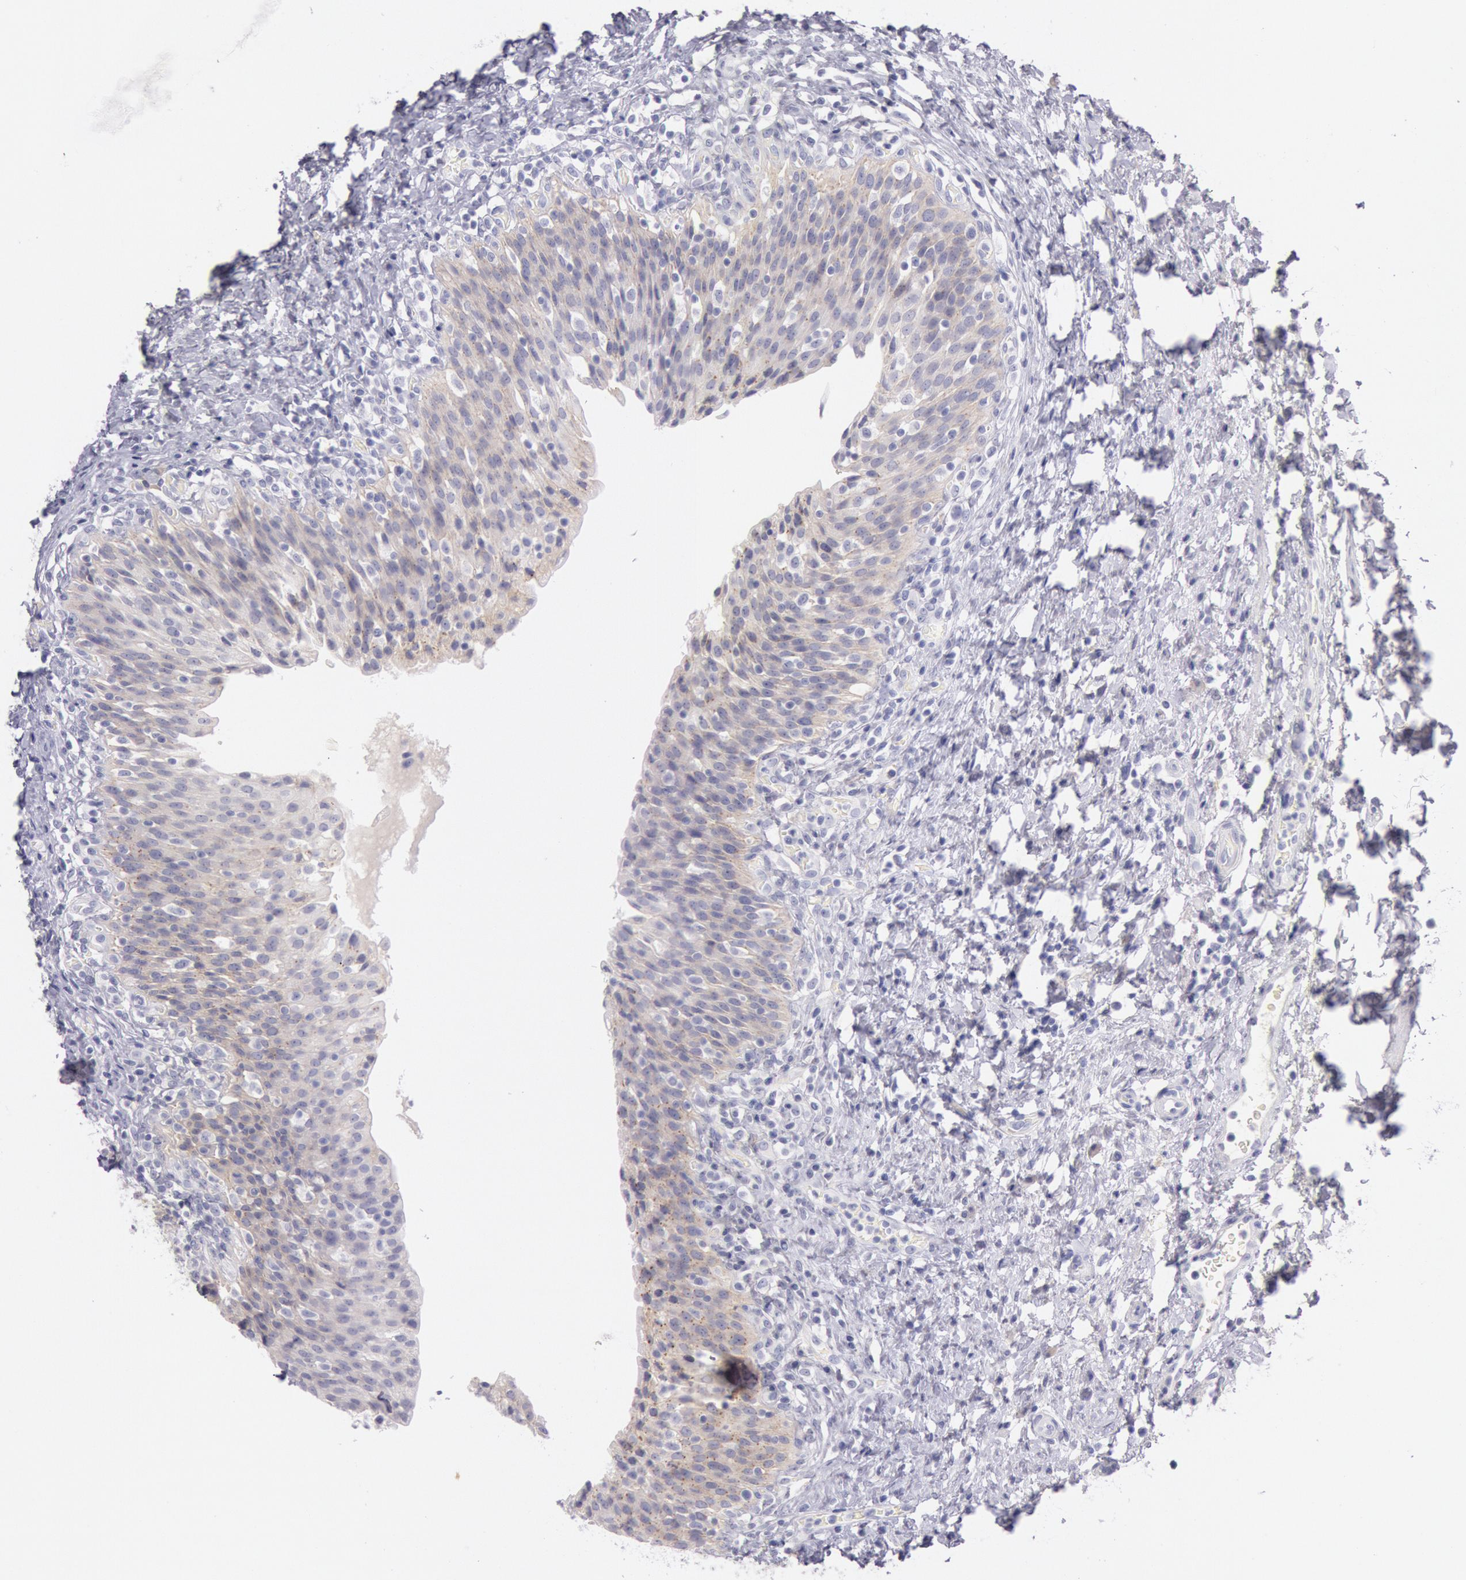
{"staining": {"intensity": "weak", "quantity": "25%-75%", "location": "cytoplasmic/membranous"}, "tissue": "urinary bladder", "cell_type": "Urothelial cells", "image_type": "normal", "snomed": [{"axis": "morphology", "description": "Normal tissue, NOS"}, {"axis": "topography", "description": "Urinary bladder"}], "caption": "This micrograph displays immunohistochemistry staining of normal human urinary bladder, with low weak cytoplasmic/membranous expression in approximately 25%-75% of urothelial cells.", "gene": "EGFR", "patient": {"sex": "male", "age": 51}}